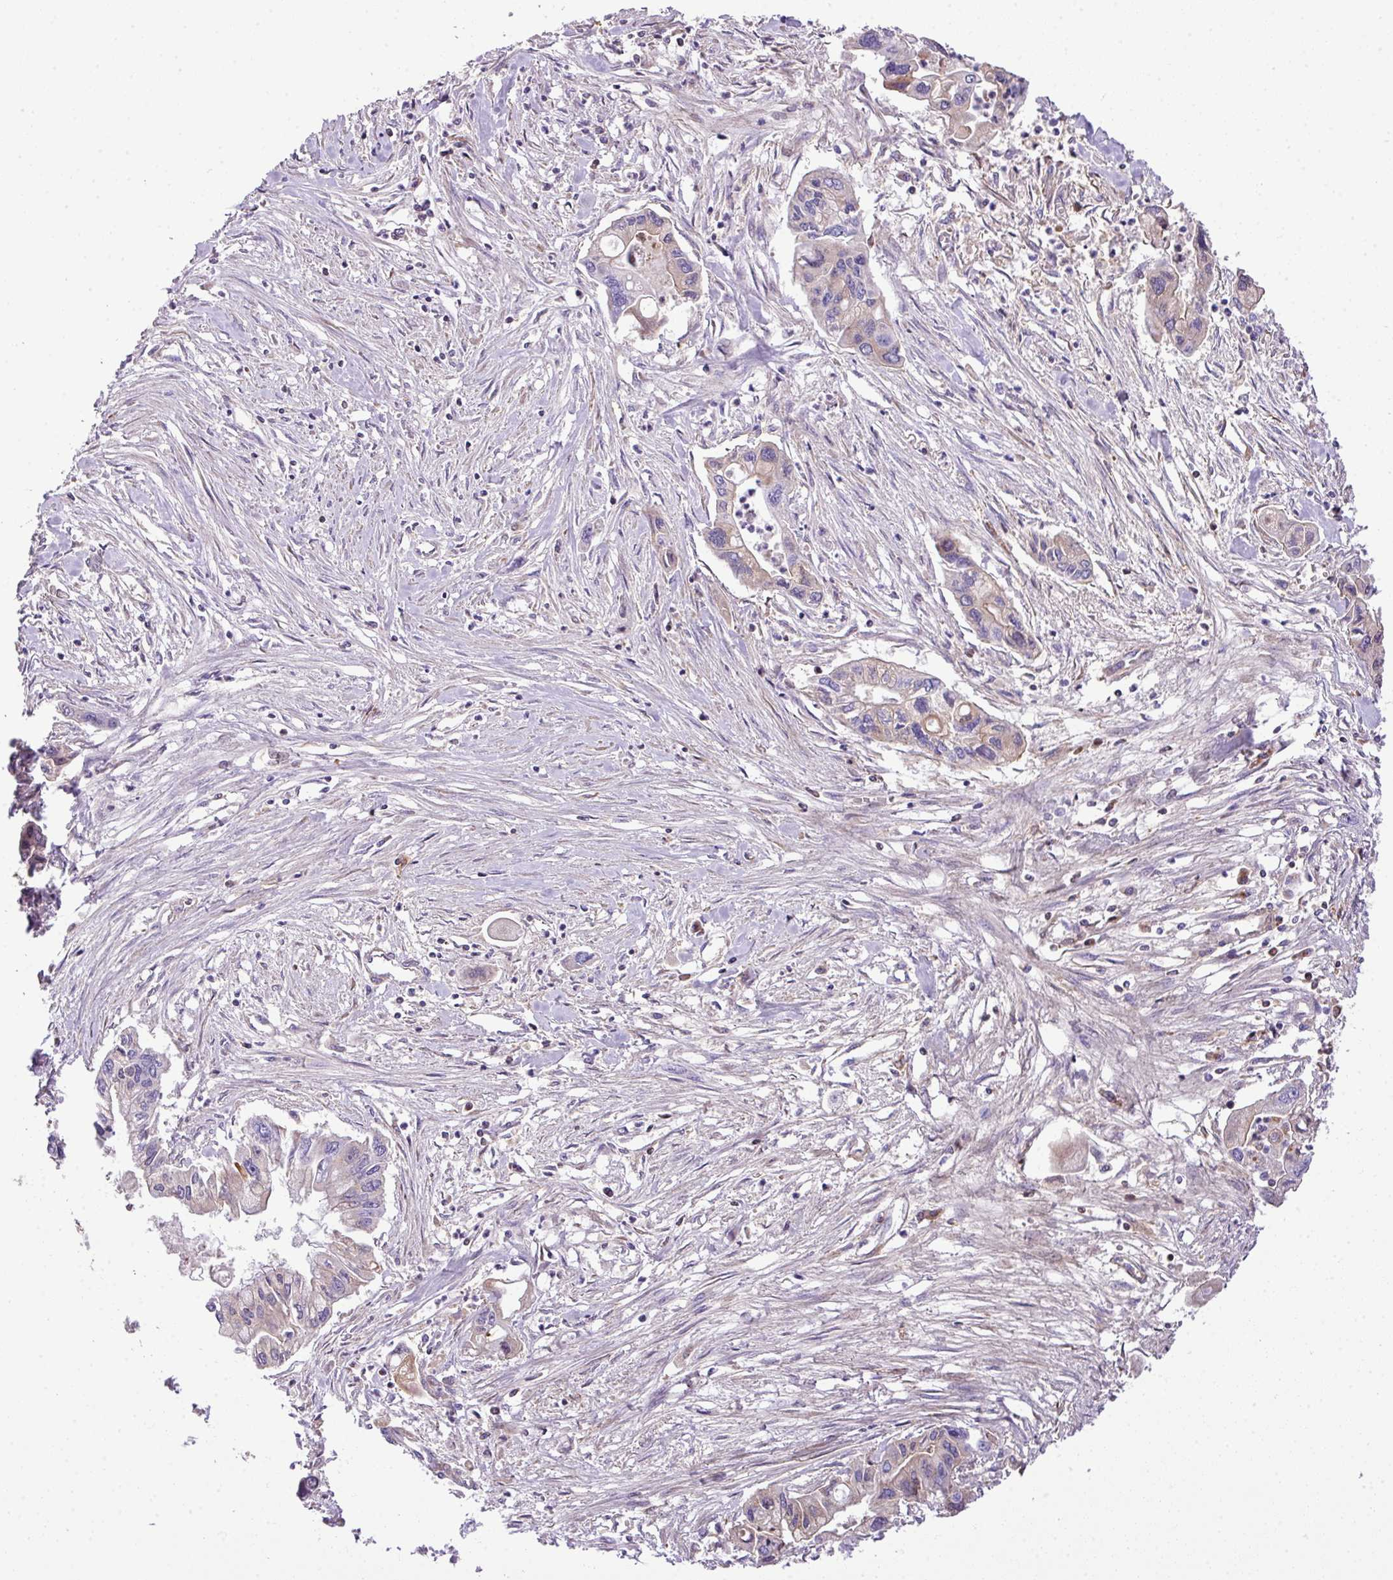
{"staining": {"intensity": "negative", "quantity": "none", "location": "none"}, "tissue": "pancreatic cancer", "cell_type": "Tumor cells", "image_type": "cancer", "snomed": [{"axis": "morphology", "description": "Adenocarcinoma, NOS"}, {"axis": "topography", "description": "Pancreas"}], "caption": "This is a micrograph of immunohistochemistry staining of pancreatic cancer, which shows no staining in tumor cells.", "gene": "CTXN2", "patient": {"sex": "male", "age": 62}}